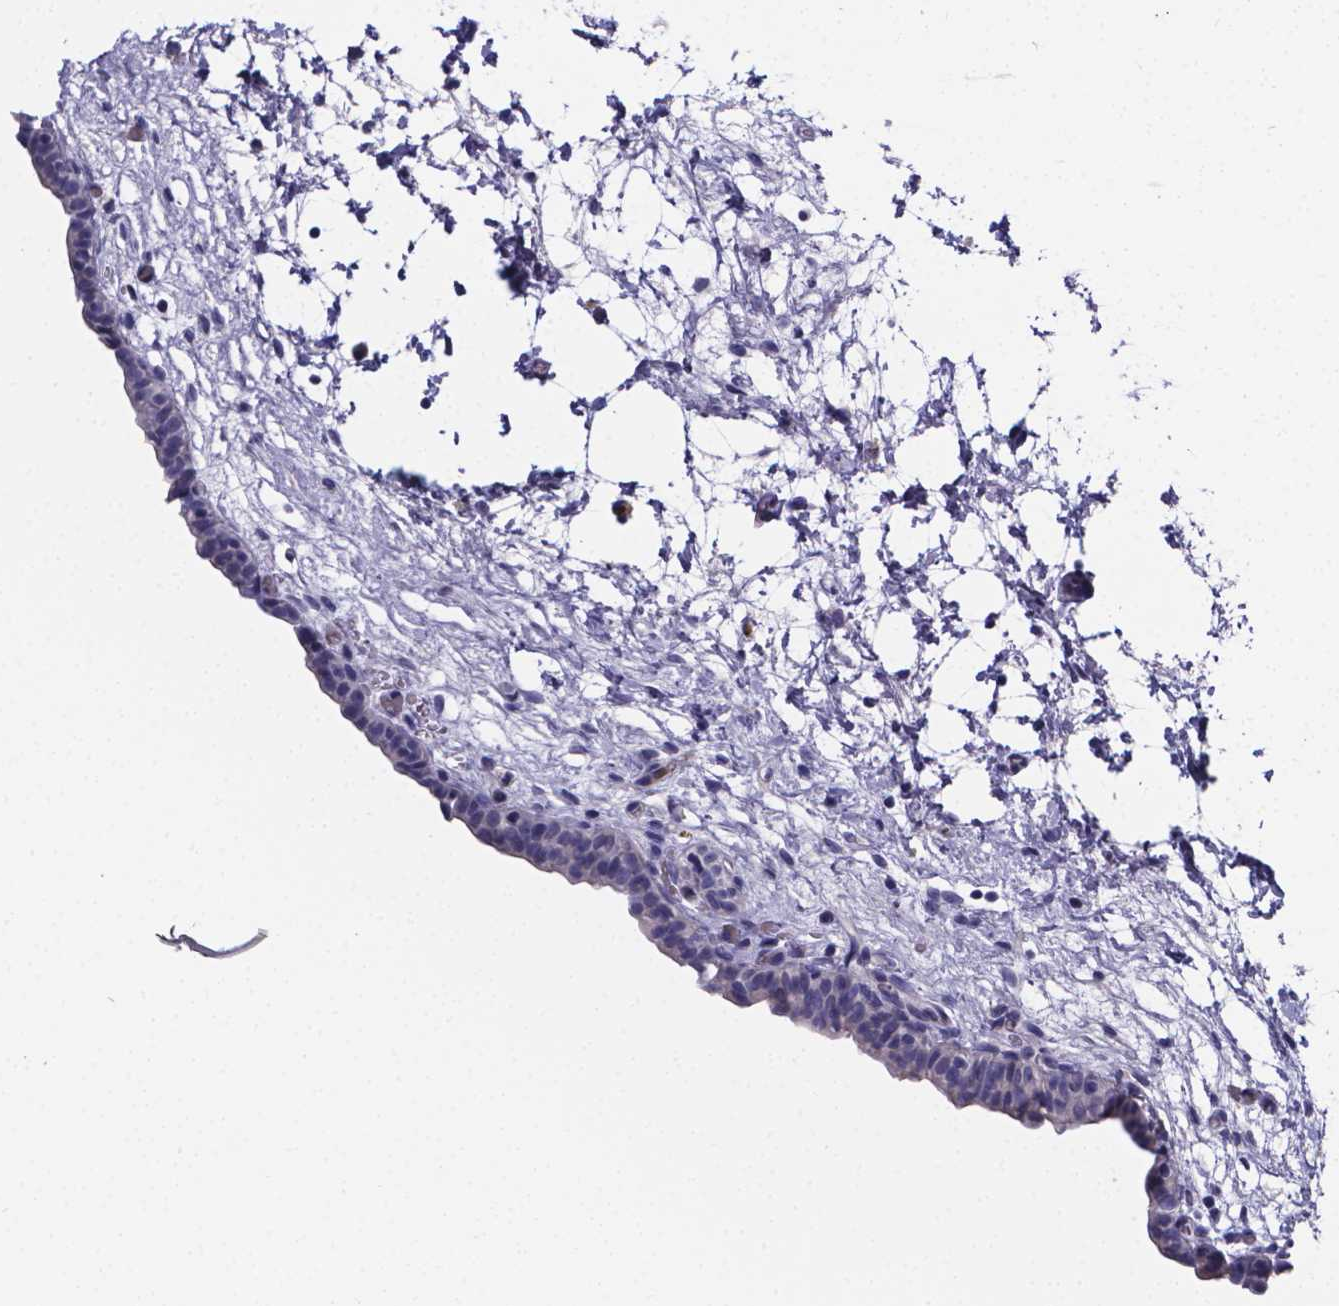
{"staining": {"intensity": "negative", "quantity": "none", "location": "none"}, "tissue": "urinary bladder", "cell_type": "Urothelial cells", "image_type": "normal", "snomed": [{"axis": "morphology", "description": "Normal tissue, NOS"}, {"axis": "topography", "description": "Urinary bladder"}], "caption": "Immunohistochemical staining of normal human urinary bladder shows no significant positivity in urothelial cells.", "gene": "GABRA3", "patient": {"sex": "male", "age": 69}}